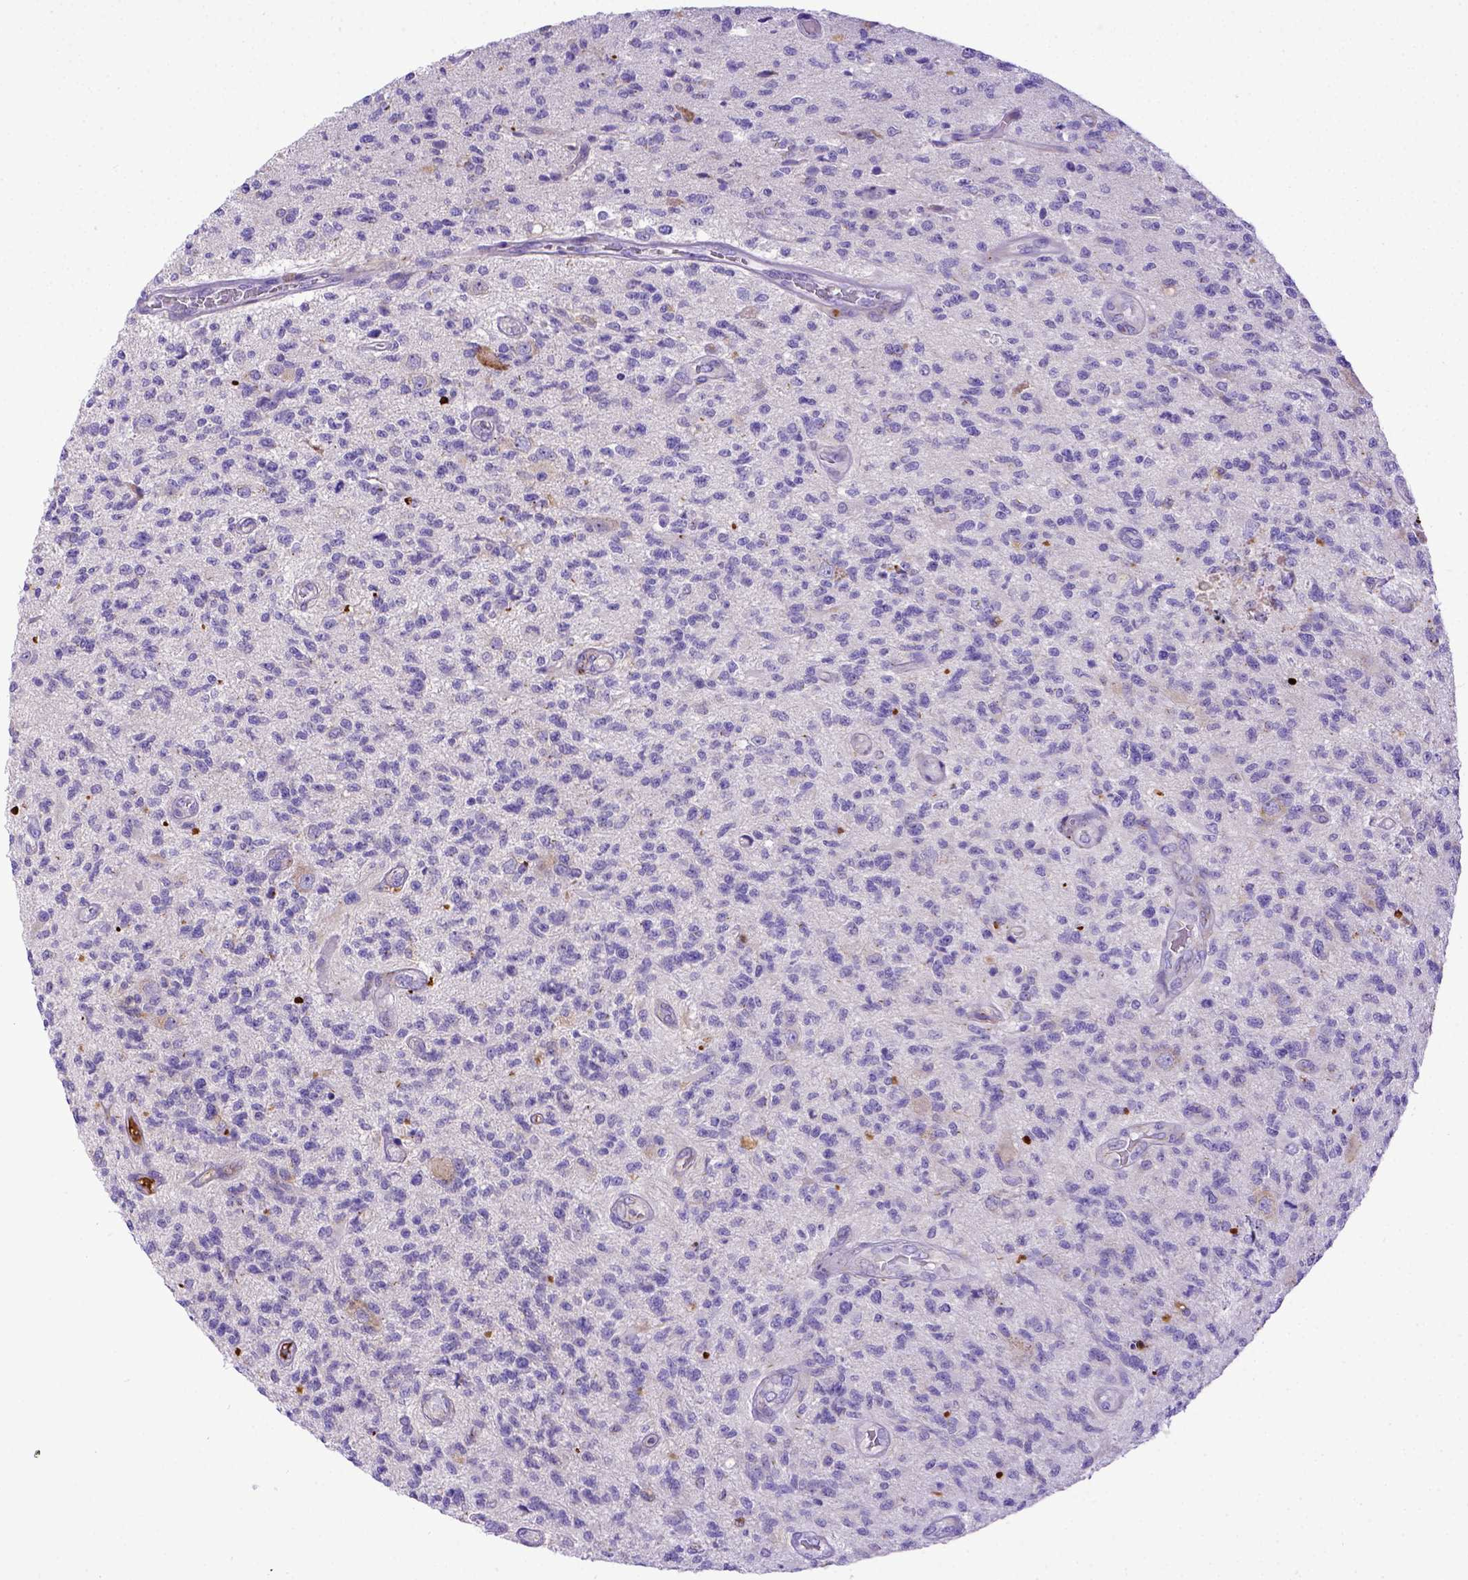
{"staining": {"intensity": "negative", "quantity": "none", "location": "none"}, "tissue": "glioma", "cell_type": "Tumor cells", "image_type": "cancer", "snomed": [{"axis": "morphology", "description": "Glioma, malignant, High grade"}, {"axis": "topography", "description": "Brain"}], "caption": "IHC photomicrograph of human glioma stained for a protein (brown), which demonstrates no expression in tumor cells.", "gene": "CFAP300", "patient": {"sex": "male", "age": 56}}